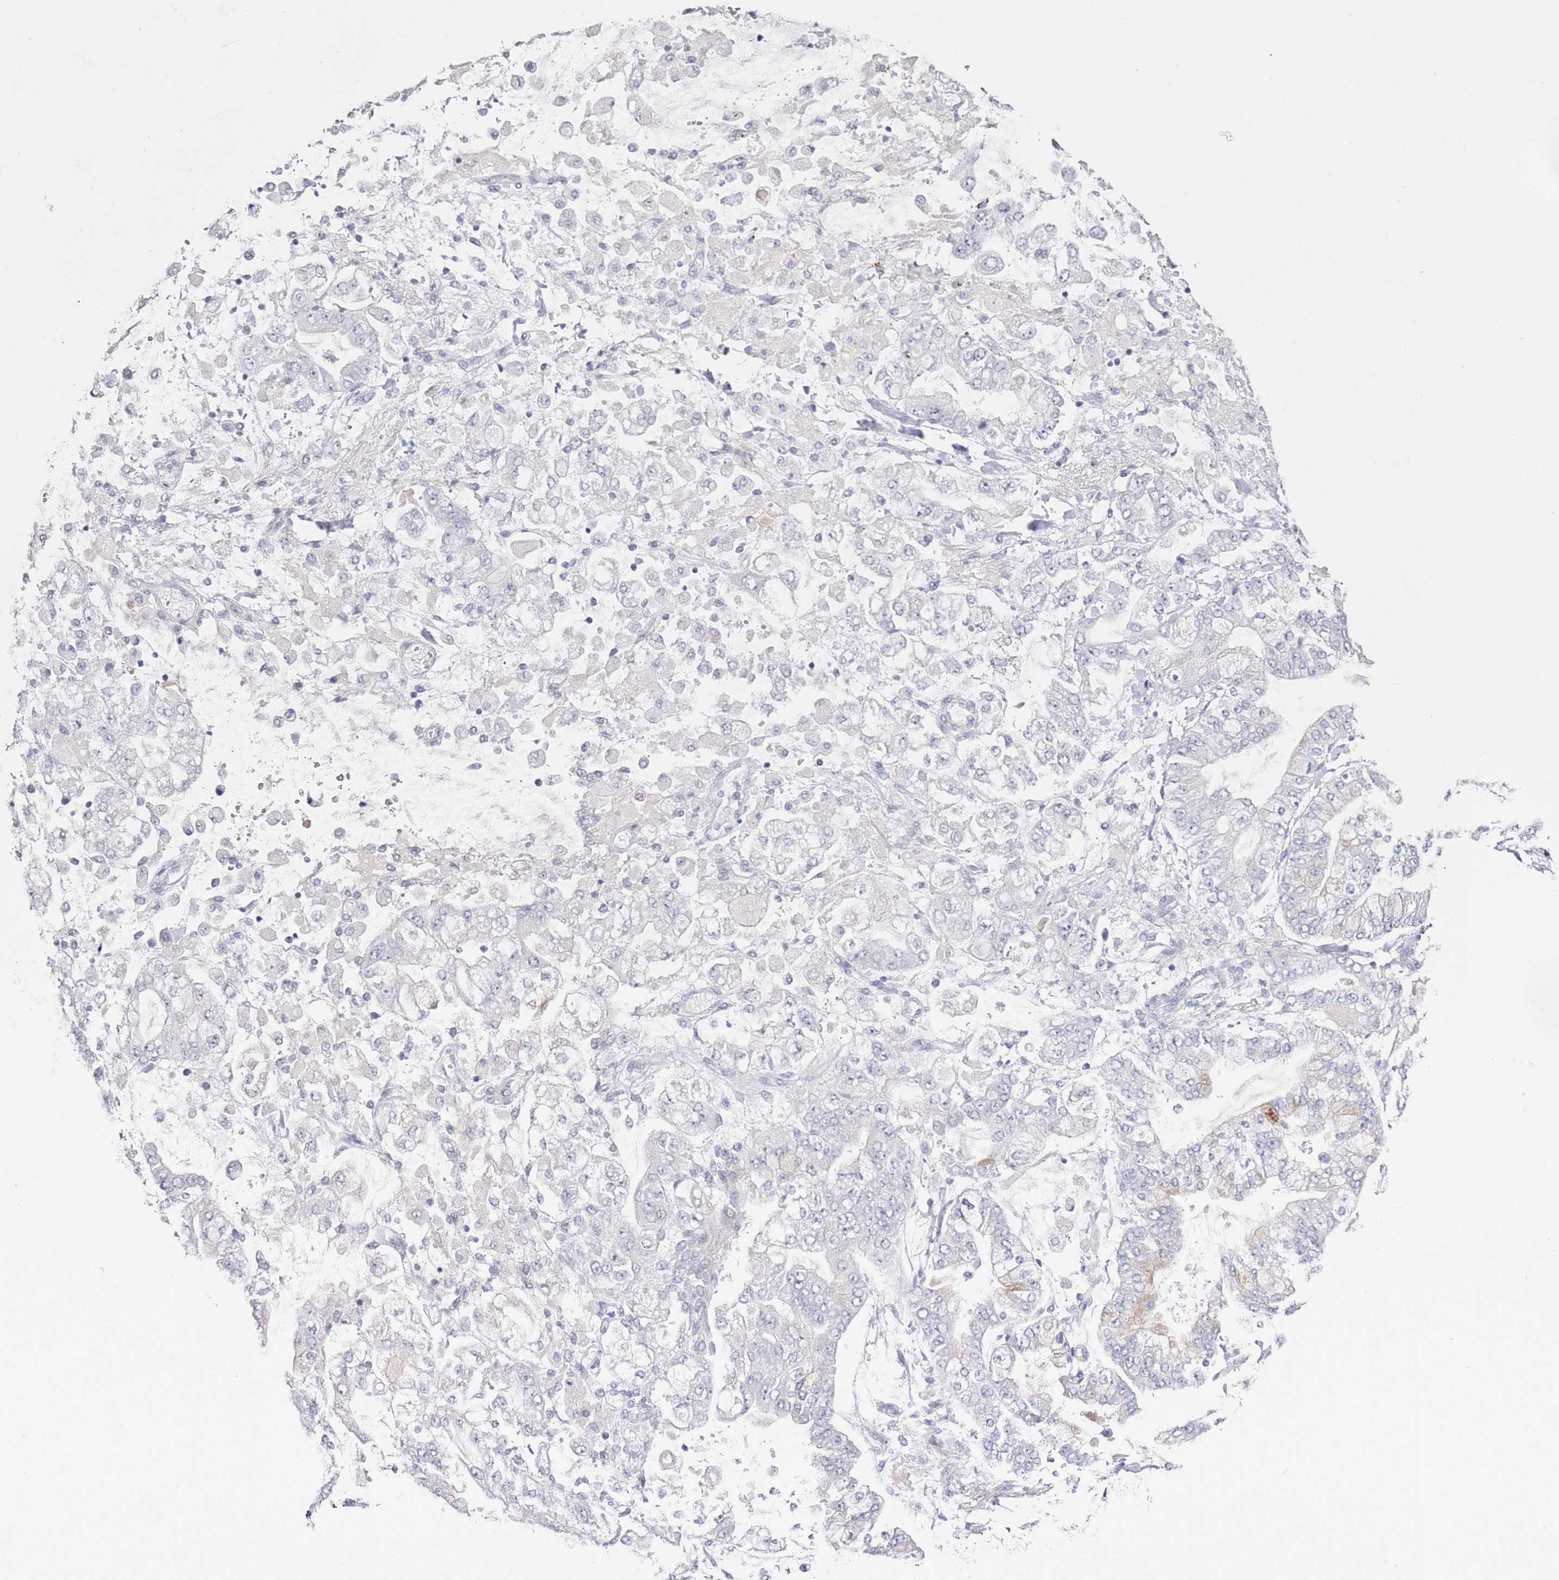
{"staining": {"intensity": "moderate", "quantity": "<25%", "location": "cytoplasmic/membranous"}, "tissue": "stomach cancer", "cell_type": "Tumor cells", "image_type": "cancer", "snomed": [{"axis": "morphology", "description": "Normal tissue, NOS"}, {"axis": "morphology", "description": "Adenocarcinoma, NOS"}, {"axis": "topography", "description": "Stomach, upper"}, {"axis": "topography", "description": "Stomach"}], "caption": "IHC photomicrograph of neoplastic tissue: human stomach adenocarcinoma stained using immunohistochemistry reveals low levels of moderate protein expression localized specifically in the cytoplasmic/membranous of tumor cells, appearing as a cytoplasmic/membranous brown color.", "gene": "DNAH11", "patient": {"sex": "male", "age": 76}}